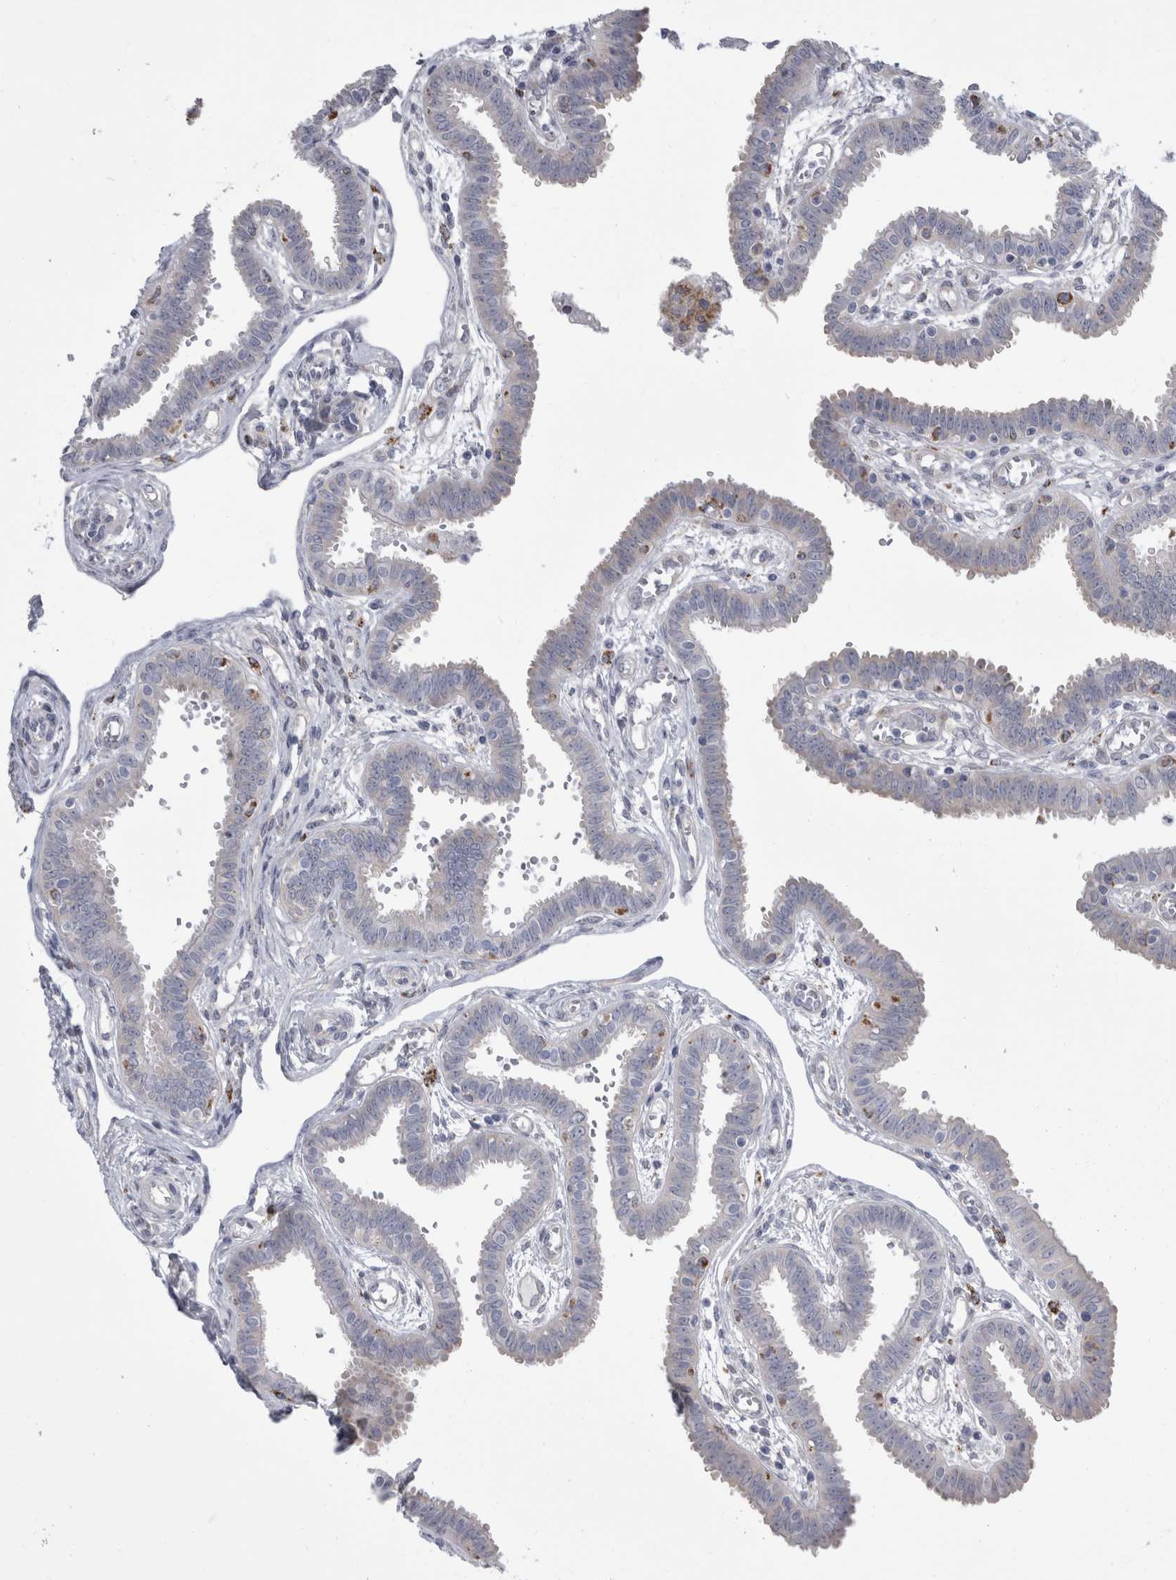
{"staining": {"intensity": "weak", "quantity": "<25%", "location": "cytoplasmic/membranous"}, "tissue": "fallopian tube", "cell_type": "Glandular cells", "image_type": "normal", "snomed": [{"axis": "morphology", "description": "Normal tissue, NOS"}, {"axis": "topography", "description": "Fallopian tube"}], "caption": "DAB (3,3'-diaminobenzidine) immunohistochemical staining of normal fallopian tube demonstrates no significant staining in glandular cells.", "gene": "GATM", "patient": {"sex": "female", "age": 32}}